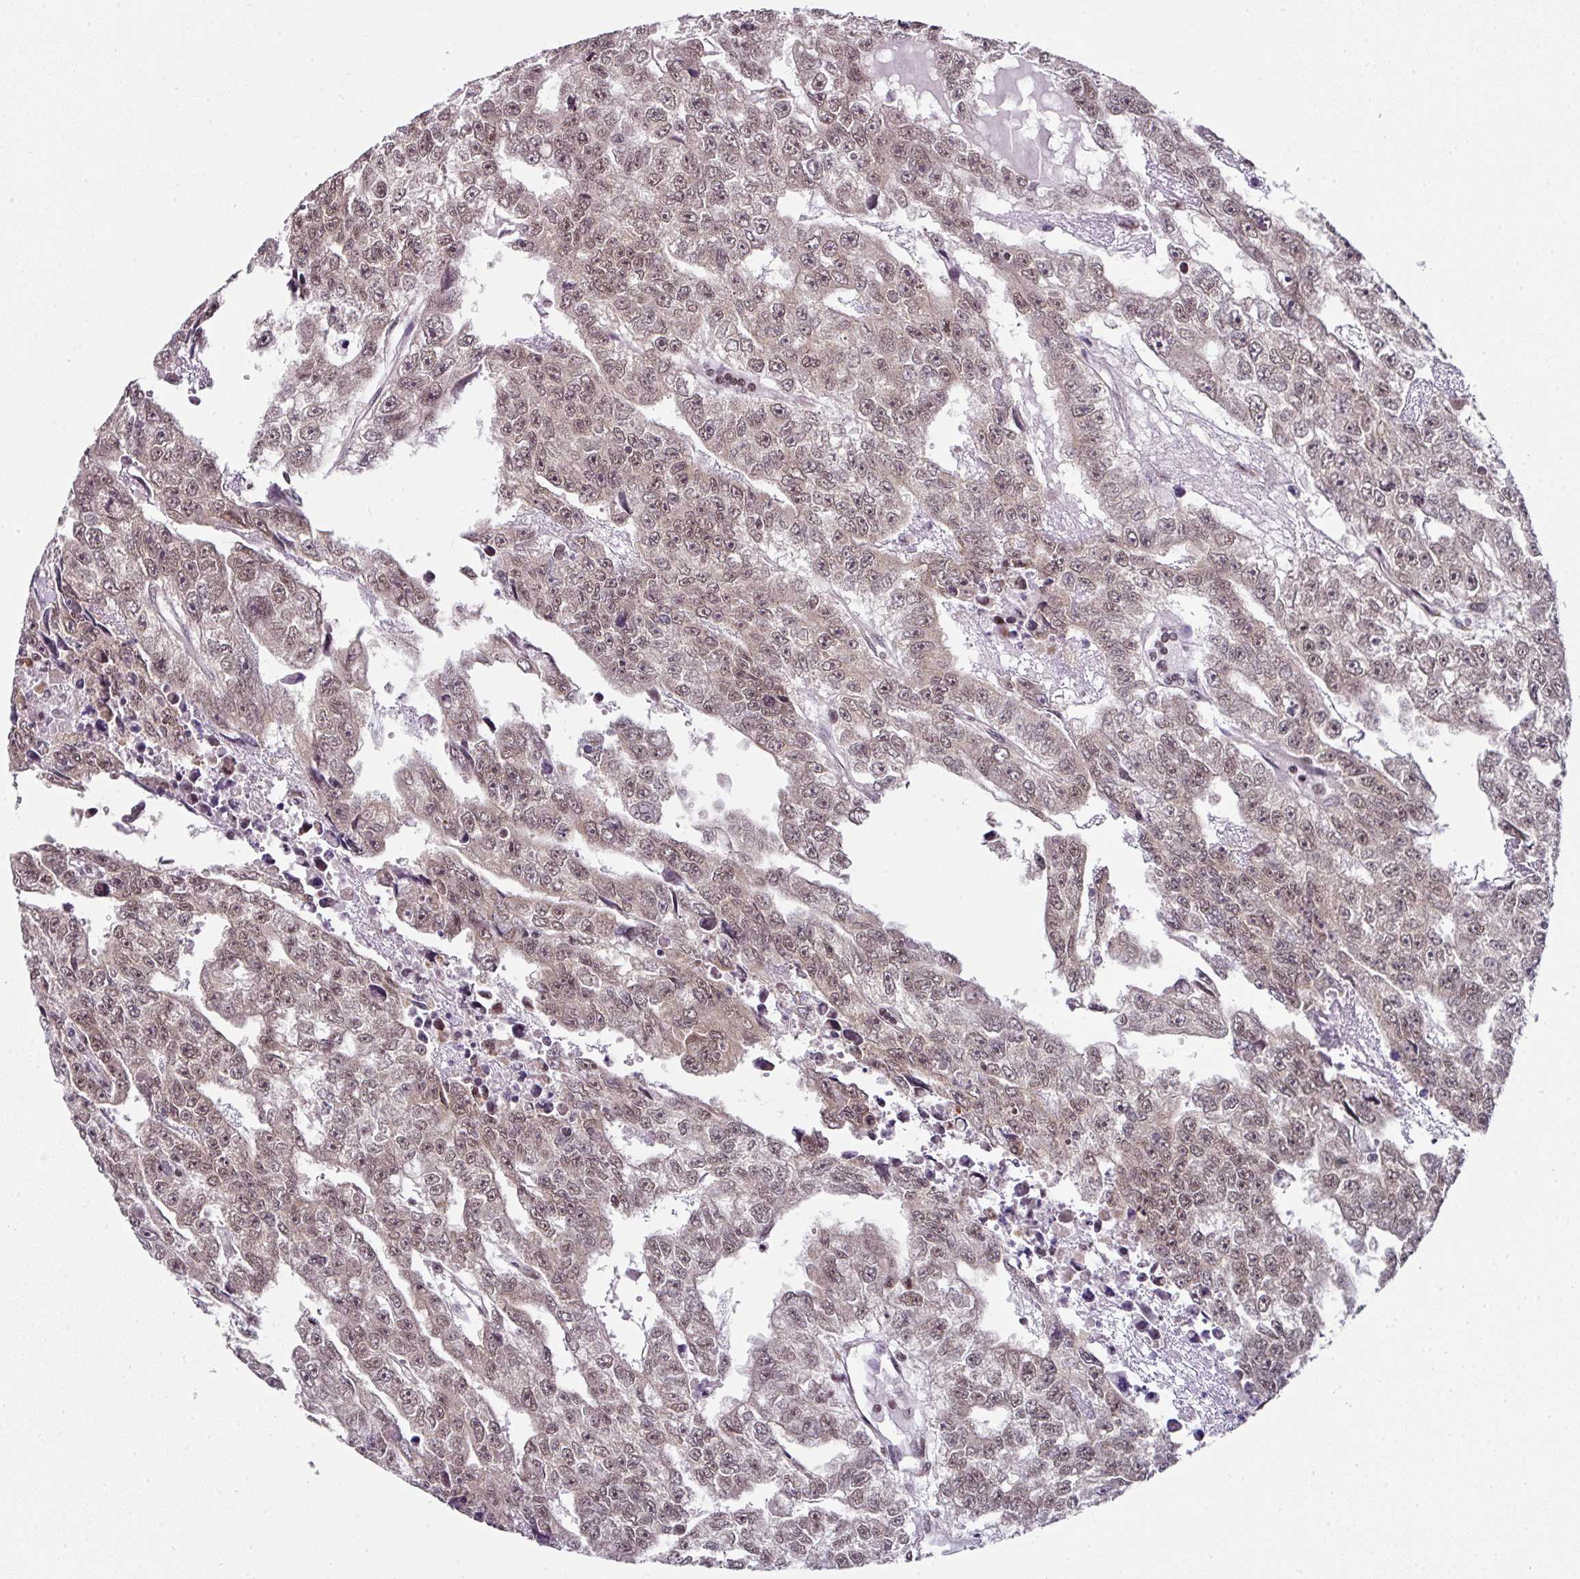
{"staining": {"intensity": "moderate", "quantity": ">75%", "location": "nuclear"}, "tissue": "testis cancer", "cell_type": "Tumor cells", "image_type": "cancer", "snomed": [{"axis": "morphology", "description": "Carcinoma, Embryonal, NOS"}, {"axis": "topography", "description": "Testis"}], "caption": "Protein analysis of testis cancer (embryonal carcinoma) tissue reveals moderate nuclear expression in approximately >75% of tumor cells. (IHC, brightfield microscopy, high magnification).", "gene": "NFYA", "patient": {"sex": "male", "age": 20}}